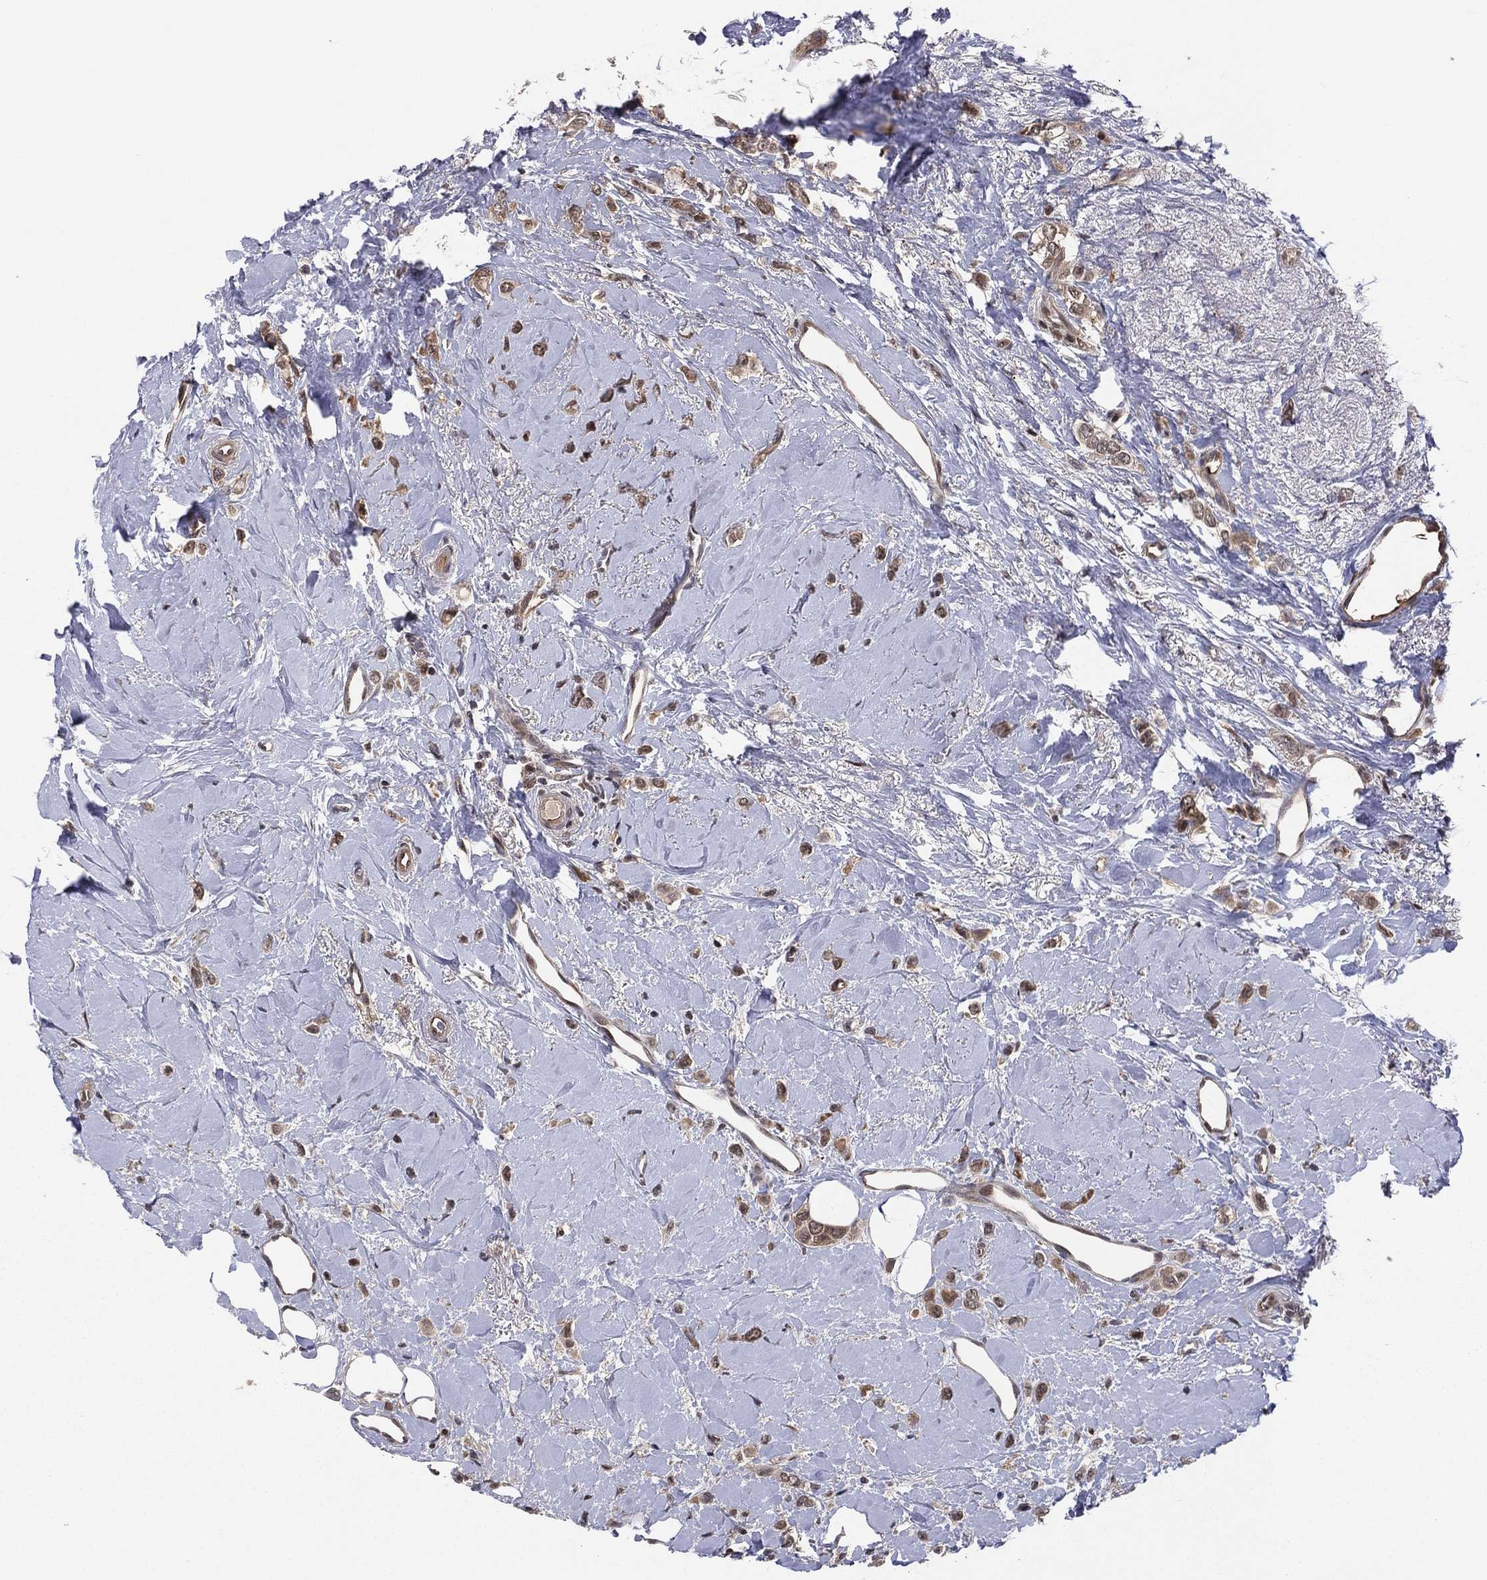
{"staining": {"intensity": "moderate", "quantity": ">75%", "location": "cytoplasmic/membranous,nuclear"}, "tissue": "breast cancer", "cell_type": "Tumor cells", "image_type": "cancer", "snomed": [{"axis": "morphology", "description": "Lobular carcinoma"}, {"axis": "topography", "description": "Breast"}], "caption": "Immunohistochemistry (DAB (3,3'-diaminobenzidine)) staining of breast cancer exhibits moderate cytoplasmic/membranous and nuclear protein expression in approximately >75% of tumor cells.", "gene": "ICOSLG", "patient": {"sex": "female", "age": 66}}